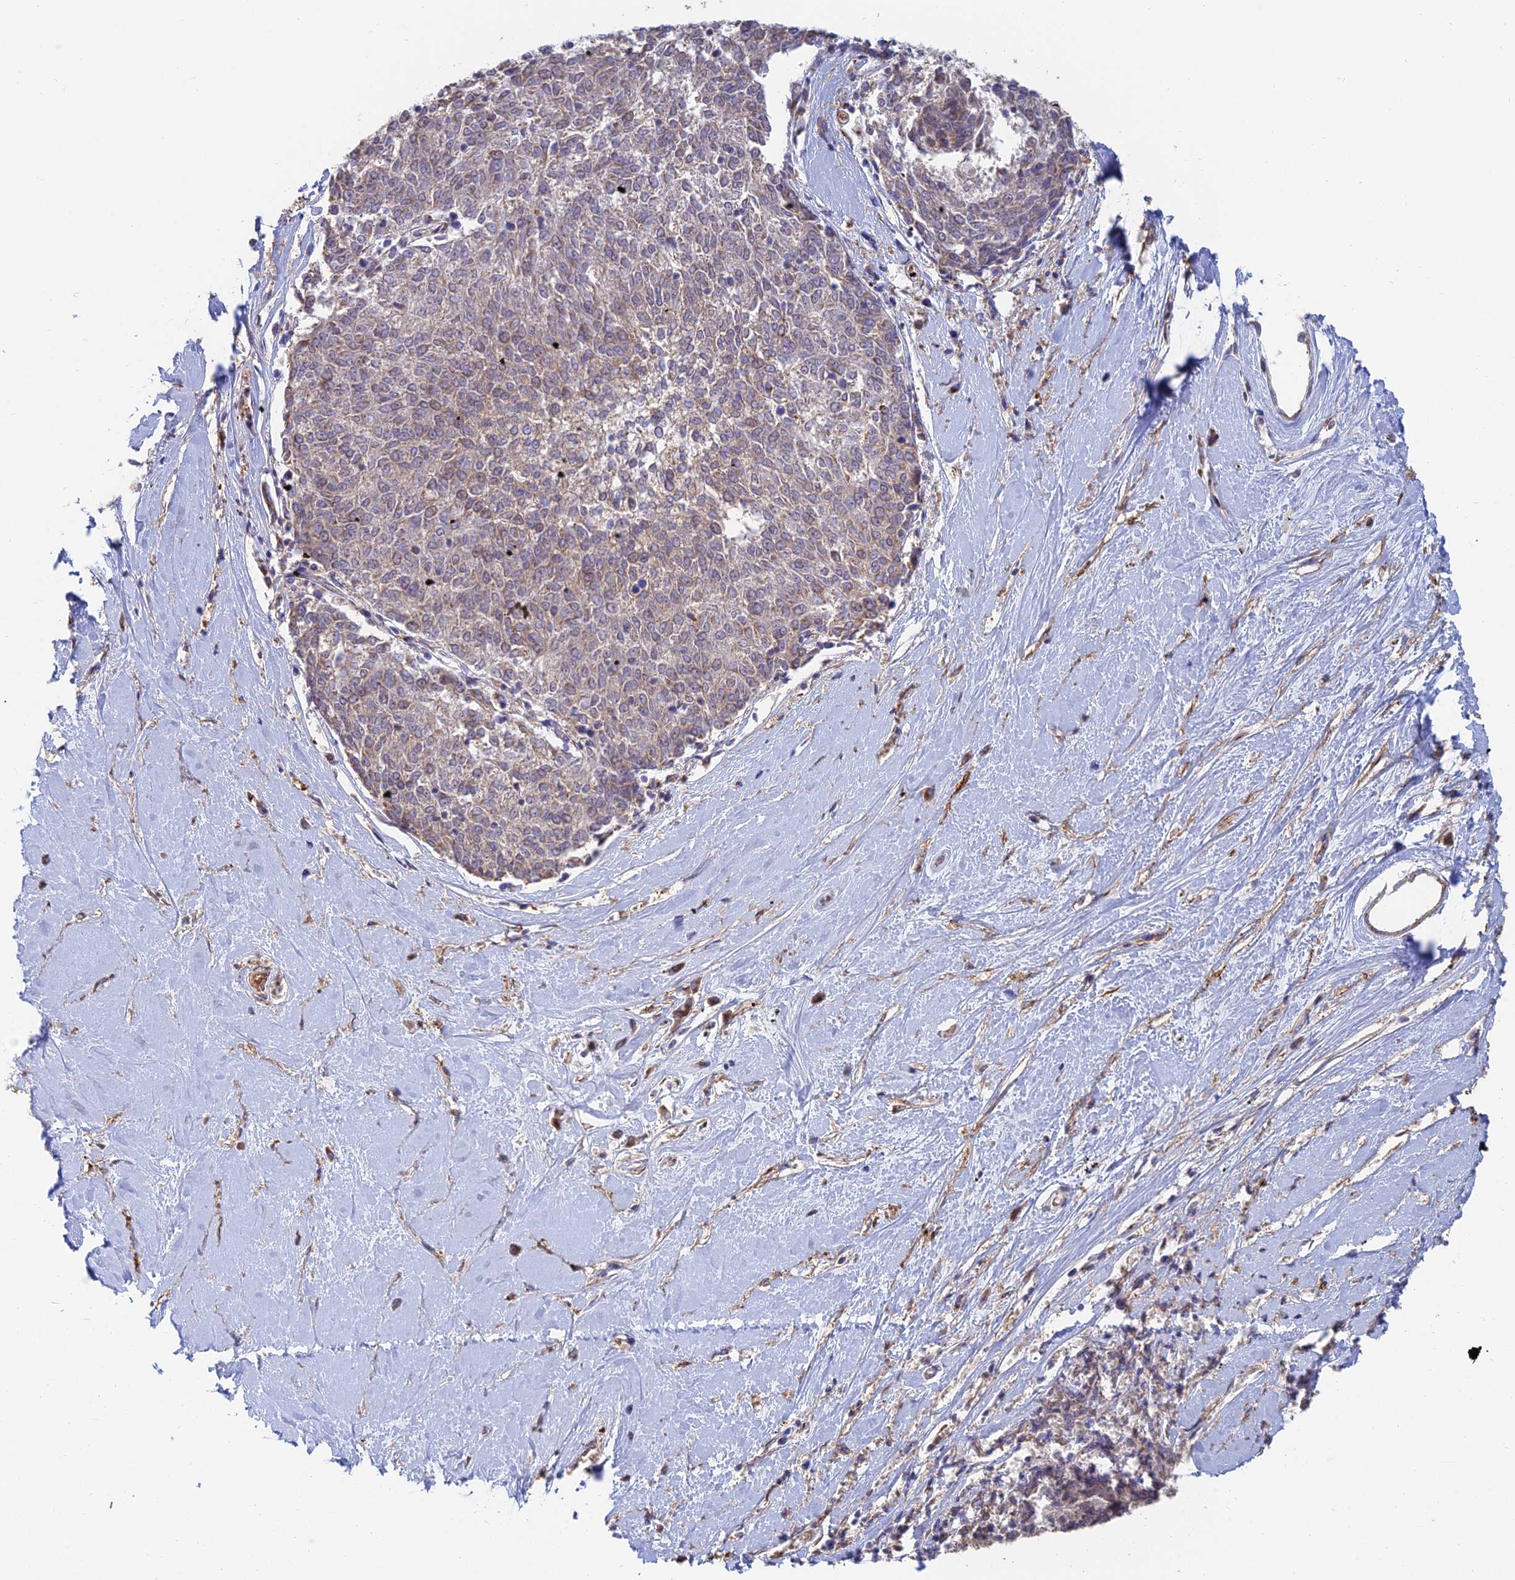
{"staining": {"intensity": "weak", "quantity": "<25%", "location": "cytoplasmic/membranous"}, "tissue": "melanoma", "cell_type": "Tumor cells", "image_type": "cancer", "snomed": [{"axis": "morphology", "description": "Malignant melanoma, NOS"}, {"axis": "topography", "description": "Skin"}], "caption": "Malignant melanoma was stained to show a protein in brown. There is no significant staining in tumor cells.", "gene": "HS2ST1", "patient": {"sex": "female", "age": 72}}